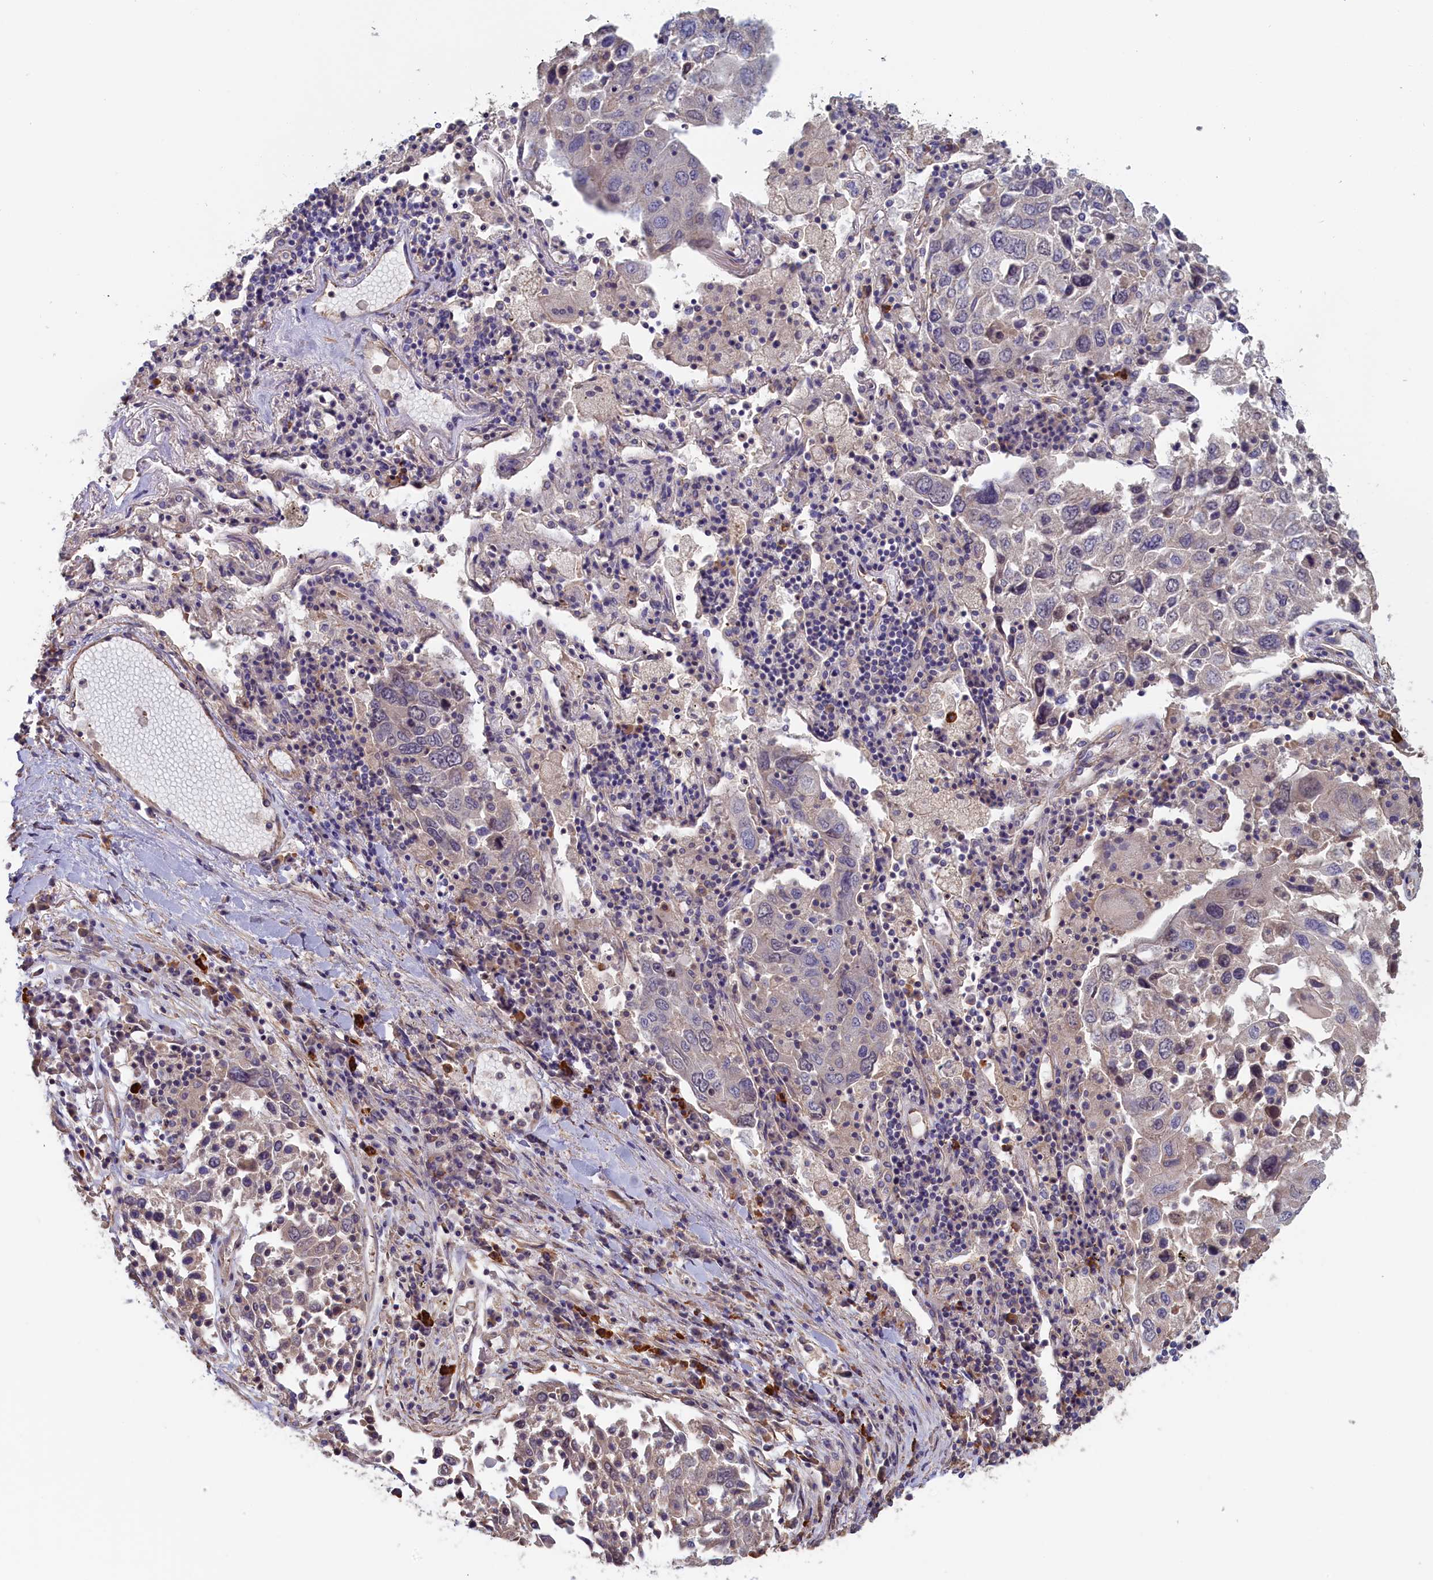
{"staining": {"intensity": "negative", "quantity": "none", "location": "none"}, "tissue": "lung cancer", "cell_type": "Tumor cells", "image_type": "cancer", "snomed": [{"axis": "morphology", "description": "Squamous cell carcinoma, NOS"}, {"axis": "topography", "description": "Lung"}], "caption": "An image of lung cancer stained for a protein shows no brown staining in tumor cells.", "gene": "ANKRD2", "patient": {"sex": "male", "age": 65}}